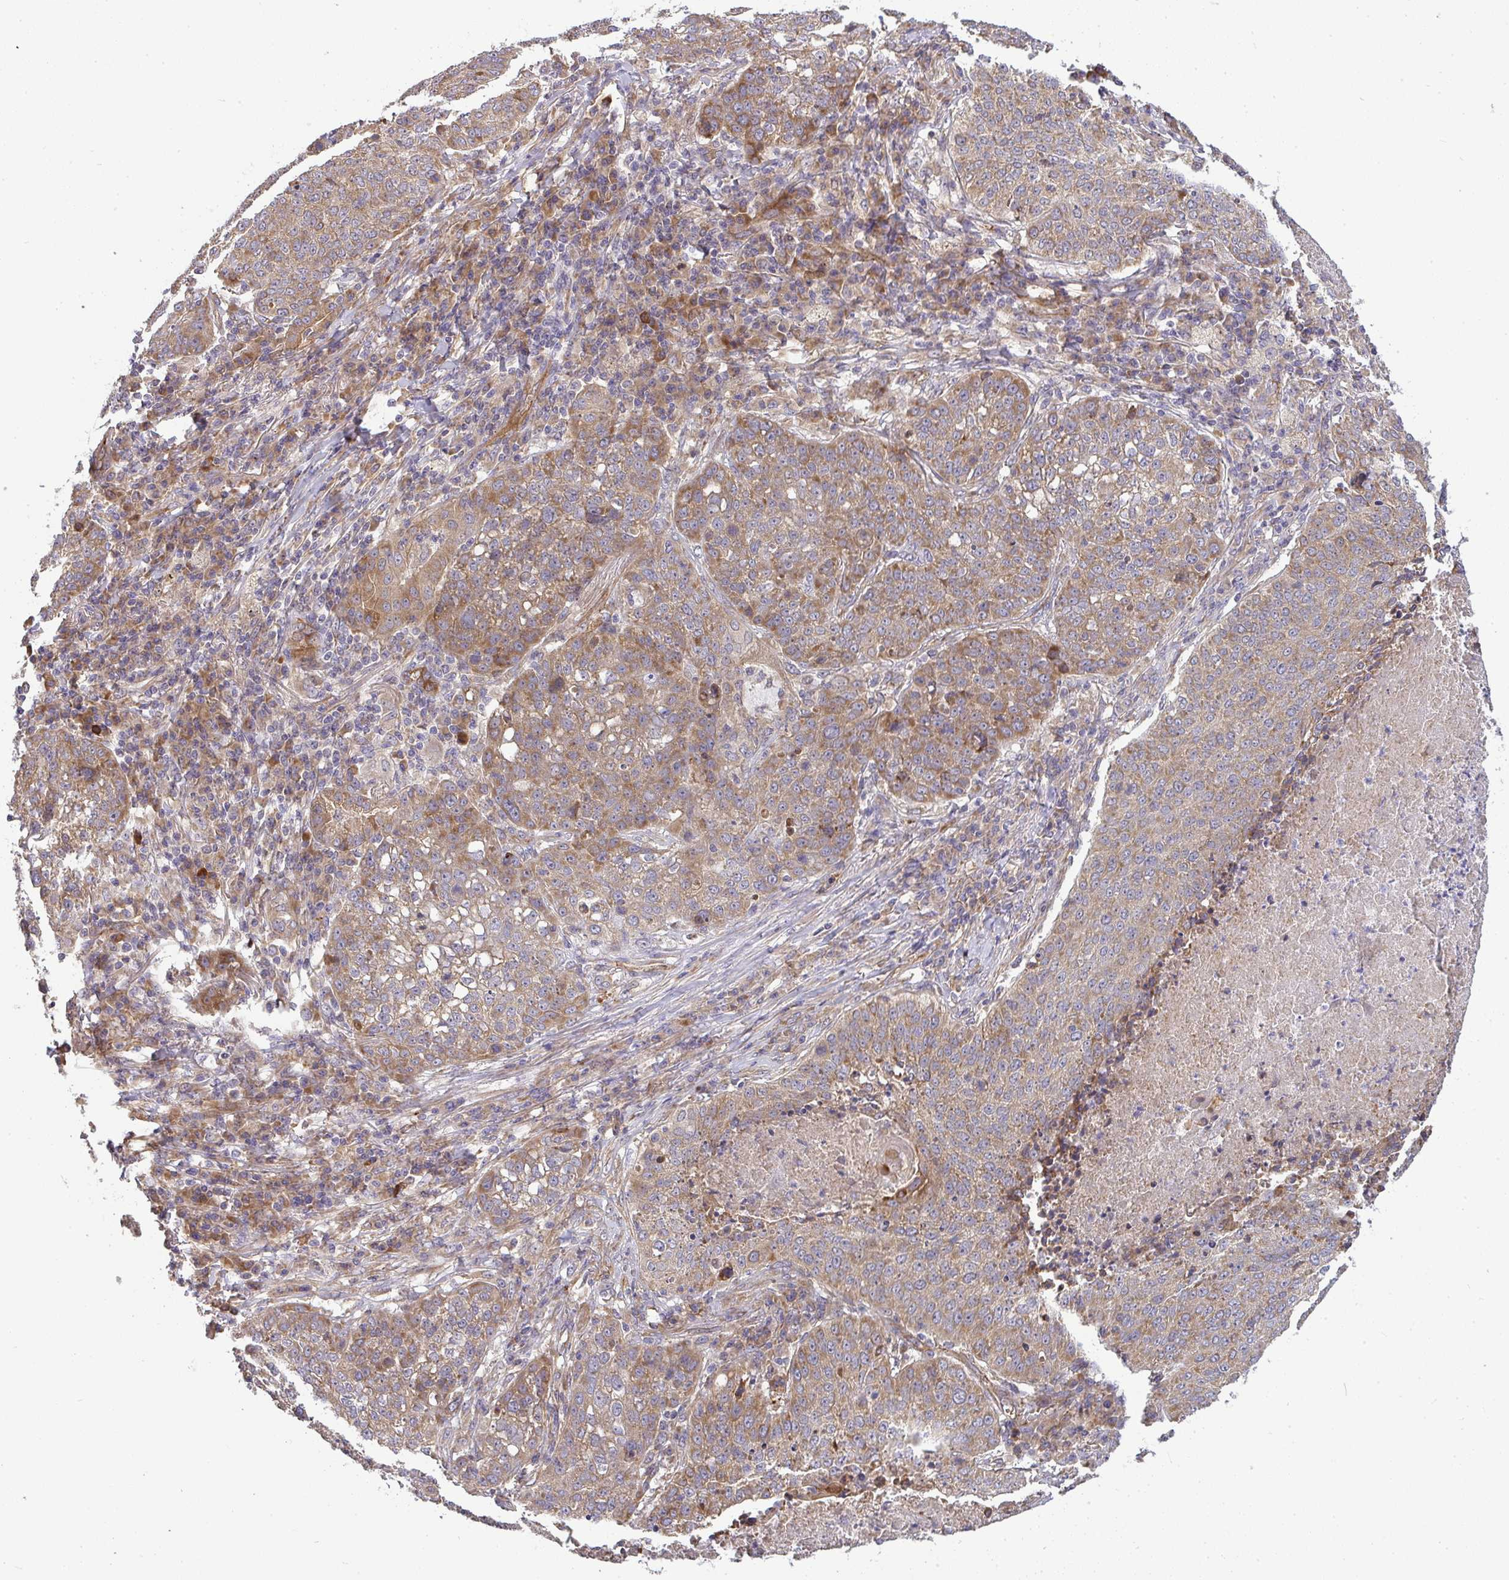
{"staining": {"intensity": "moderate", "quantity": "25%-75%", "location": "cytoplasmic/membranous"}, "tissue": "lung cancer", "cell_type": "Tumor cells", "image_type": "cancer", "snomed": [{"axis": "morphology", "description": "Squamous cell carcinoma, NOS"}, {"axis": "topography", "description": "Lung"}], "caption": "Immunohistochemical staining of squamous cell carcinoma (lung) demonstrates medium levels of moderate cytoplasmic/membranous protein staining in approximately 25%-75% of tumor cells.", "gene": "B4GALT6", "patient": {"sex": "male", "age": 63}}